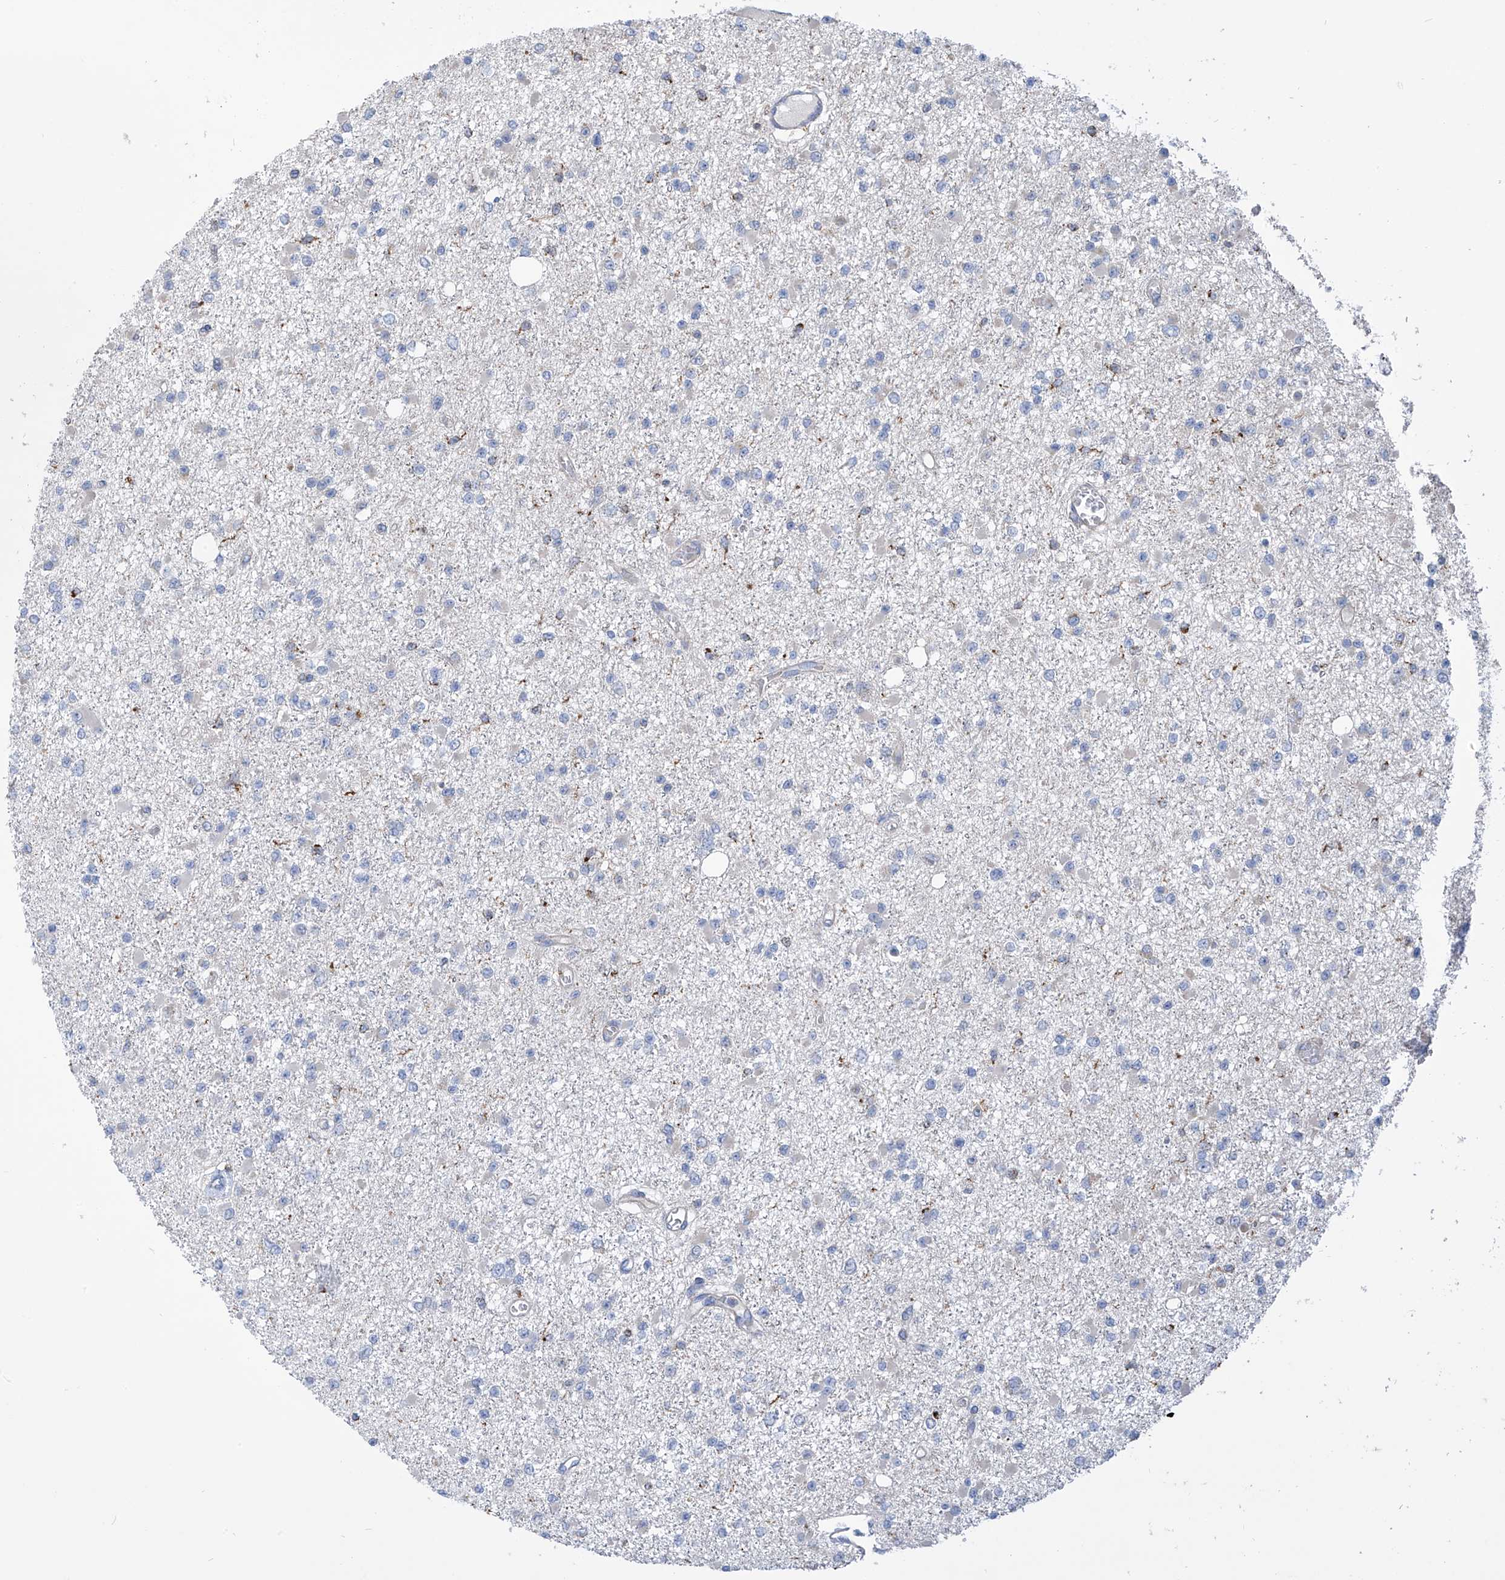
{"staining": {"intensity": "negative", "quantity": "none", "location": "none"}, "tissue": "glioma", "cell_type": "Tumor cells", "image_type": "cancer", "snomed": [{"axis": "morphology", "description": "Glioma, malignant, Low grade"}, {"axis": "topography", "description": "Brain"}], "caption": "Immunohistochemical staining of human malignant glioma (low-grade) demonstrates no significant staining in tumor cells.", "gene": "EIF5B", "patient": {"sex": "female", "age": 22}}